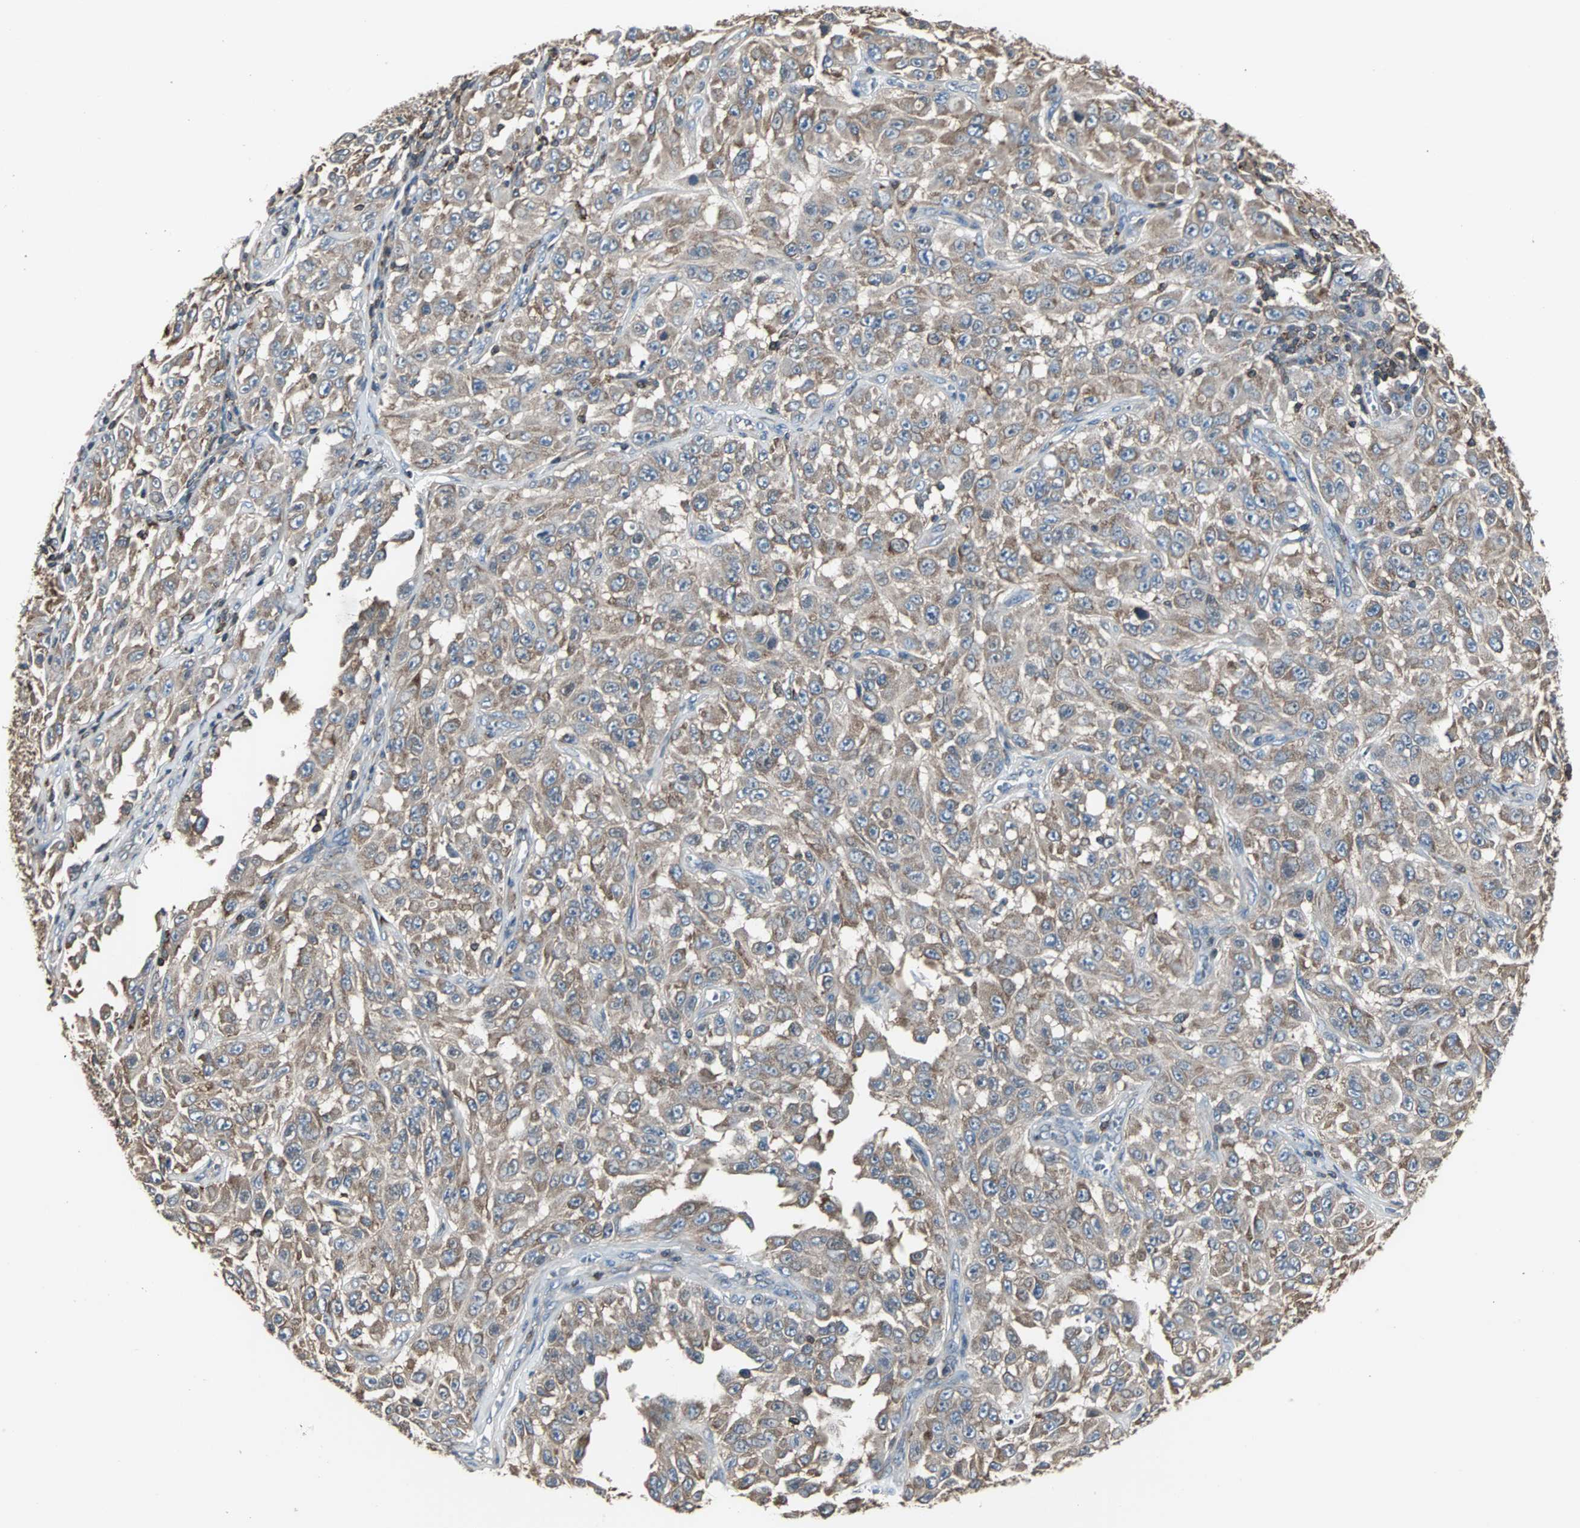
{"staining": {"intensity": "moderate", "quantity": ">75%", "location": "cytoplasmic/membranous"}, "tissue": "melanoma", "cell_type": "Tumor cells", "image_type": "cancer", "snomed": [{"axis": "morphology", "description": "Malignant melanoma, NOS"}, {"axis": "topography", "description": "Skin"}], "caption": "Malignant melanoma tissue exhibits moderate cytoplasmic/membranous expression in about >75% of tumor cells (Stains: DAB in brown, nuclei in blue, Microscopy: brightfield microscopy at high magnification).", "gene": "LRRFIP1", "patient": {"sex": "male", "age": 30}}